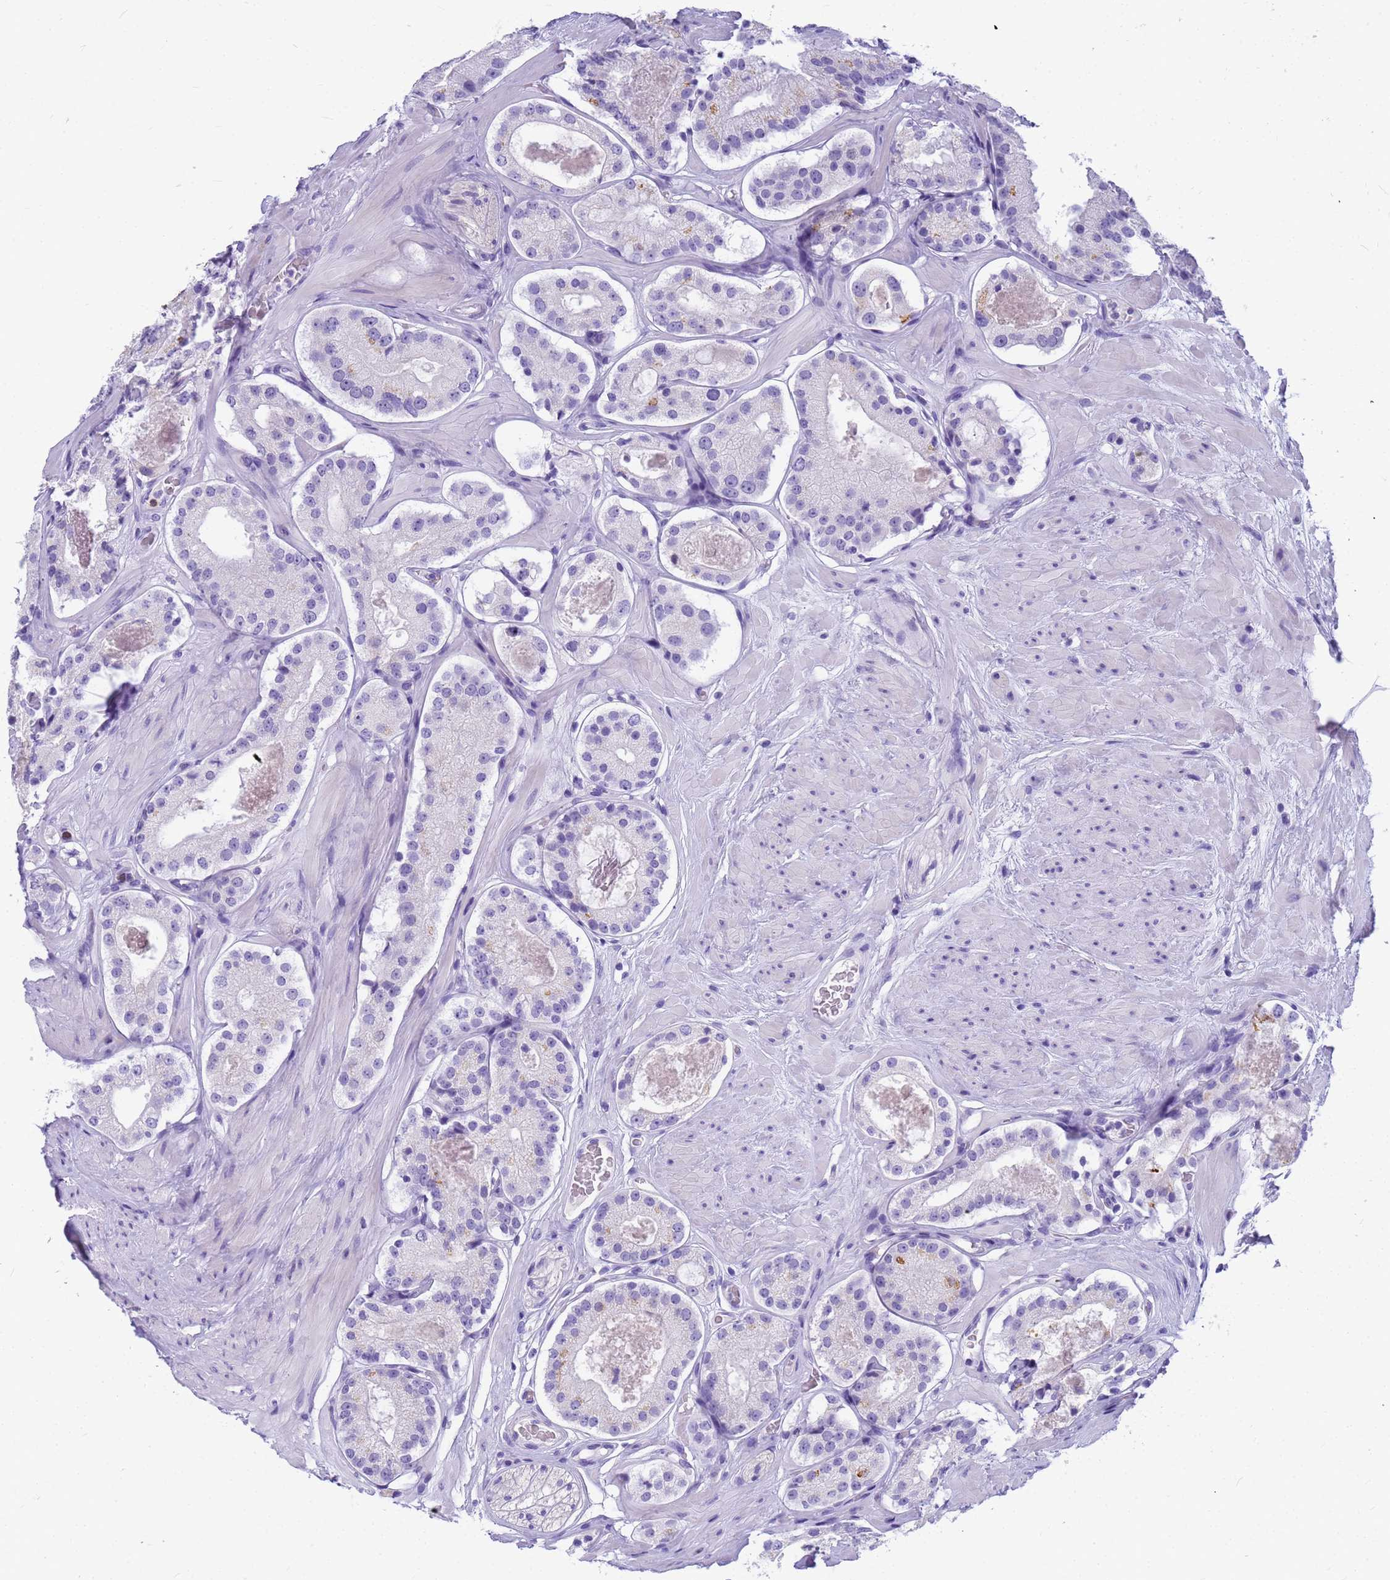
{"staining": {"intensity": "negative", "quantity": "none", "location": "none"}, "tissue": "prostate cancer", "cell_type": "Tumor cells", "image_type": "cancer", "snomed": [{"axis": "morphology", "description": "Adenocarcinoma, High grade"}, {"axis": "topography", "description": "Prostate"}], "caption": "Protein analysis of prostate high-grade adenocarcinoma demonstrates no significant staining in tumor cells.", "gene": "RNASE2", "patient": {"sex": "male", "age": 65}}